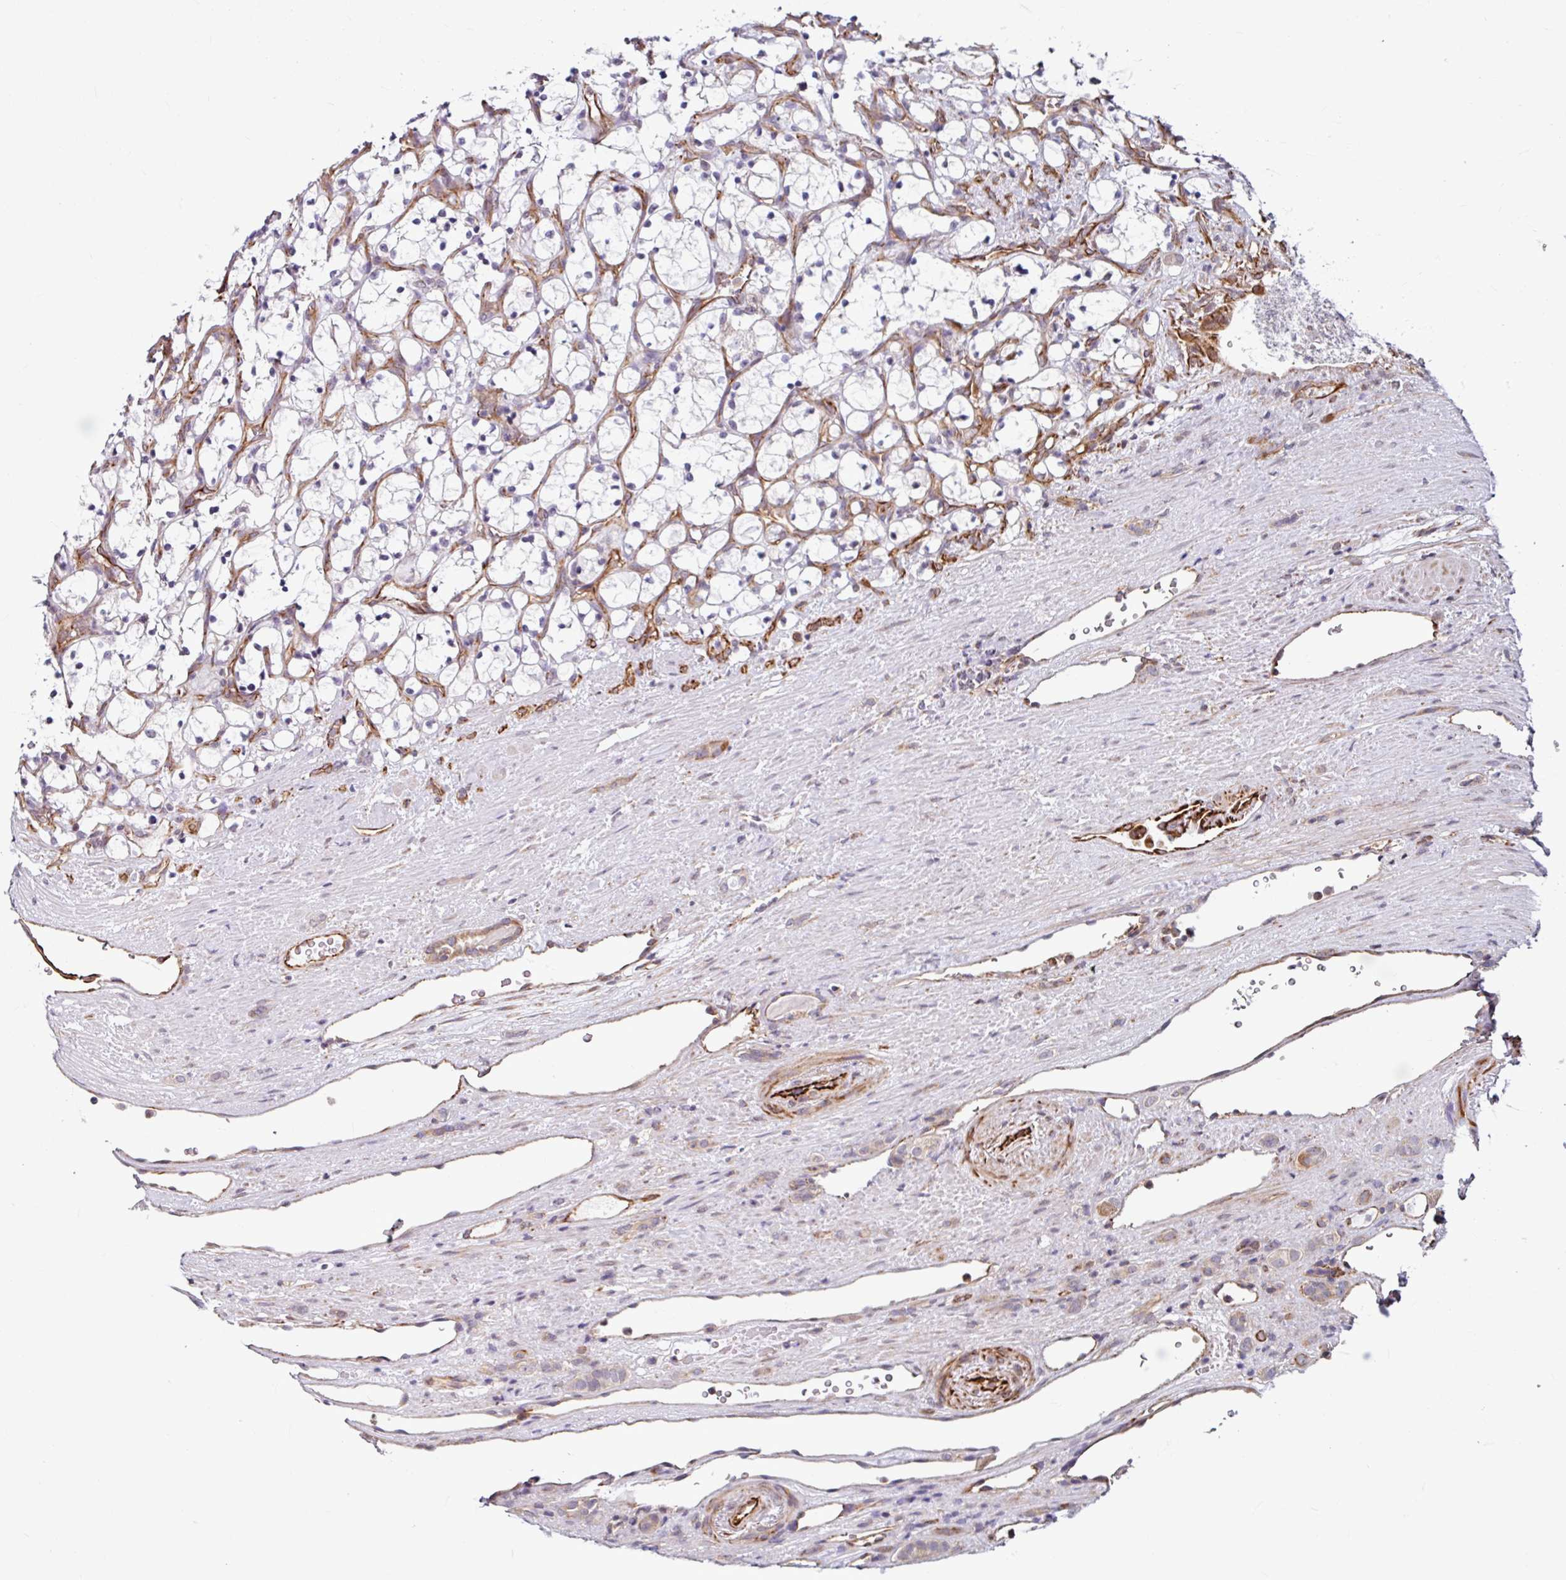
{"staining": {"intensity": "negative", "quantity": "none", "location": "none"}, "tissue": "renal cancer", "cell_type": "Tumor cells", "image_type": "cancer", "snomed": [{"axis": "morphology", "description": "Adenocarcinoma, NOS"}, {"axis": "topography", "description": "Kidney"}], "caption": "Renal cancer (adenocarcinoma) stained for a protein using immunohistochemistry exhibits no staining tumor cells.", "gene": "DAAM2", "patient": {"sex": "female", "age": 69}}